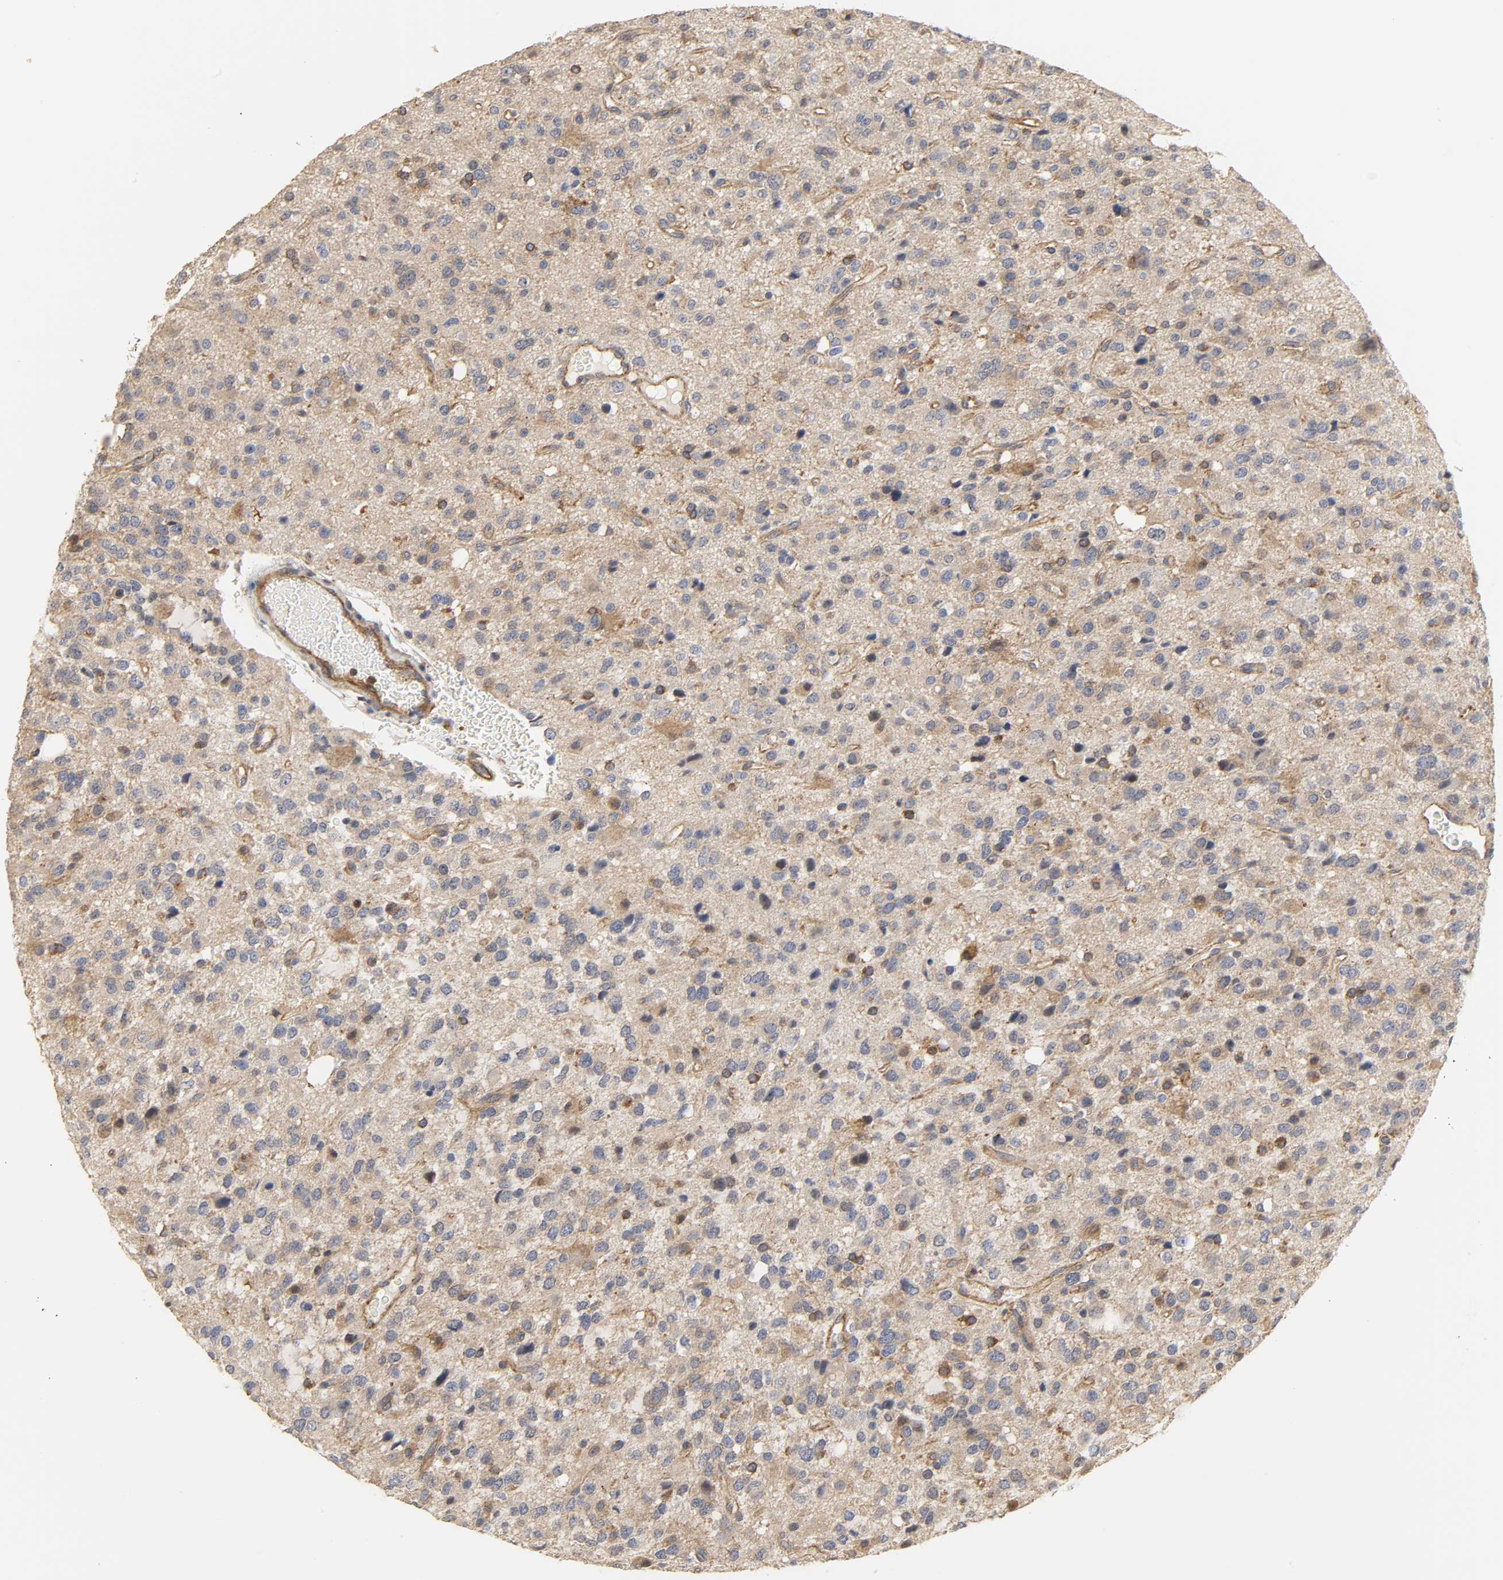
{"staining": {"intensity": "moderate", "quantity": ">75%", "location": "cytoplasmic/membranous"}, "tissue": "glioma", "cell_type": "Tumor cells", "image_type": "cancer", "snomed": [{"axis": "morphology", "description": "Glioma, malignant, High grade"}, {"axis": "topography", "description": "Brain"}], "caption": "High-magnification brightfield microscopy of malignant high-grade glioma stained with DAB (3,3'-diaminobenzidine) (brown) and counterstained with hematoxylin (blue). tumor cells exhibit moderate cytoplasmic/membranous staining is appreciated in about>75% of cells.", "gene": "SH3GLB1", "patient": {"sex": "male", "age": 47}}